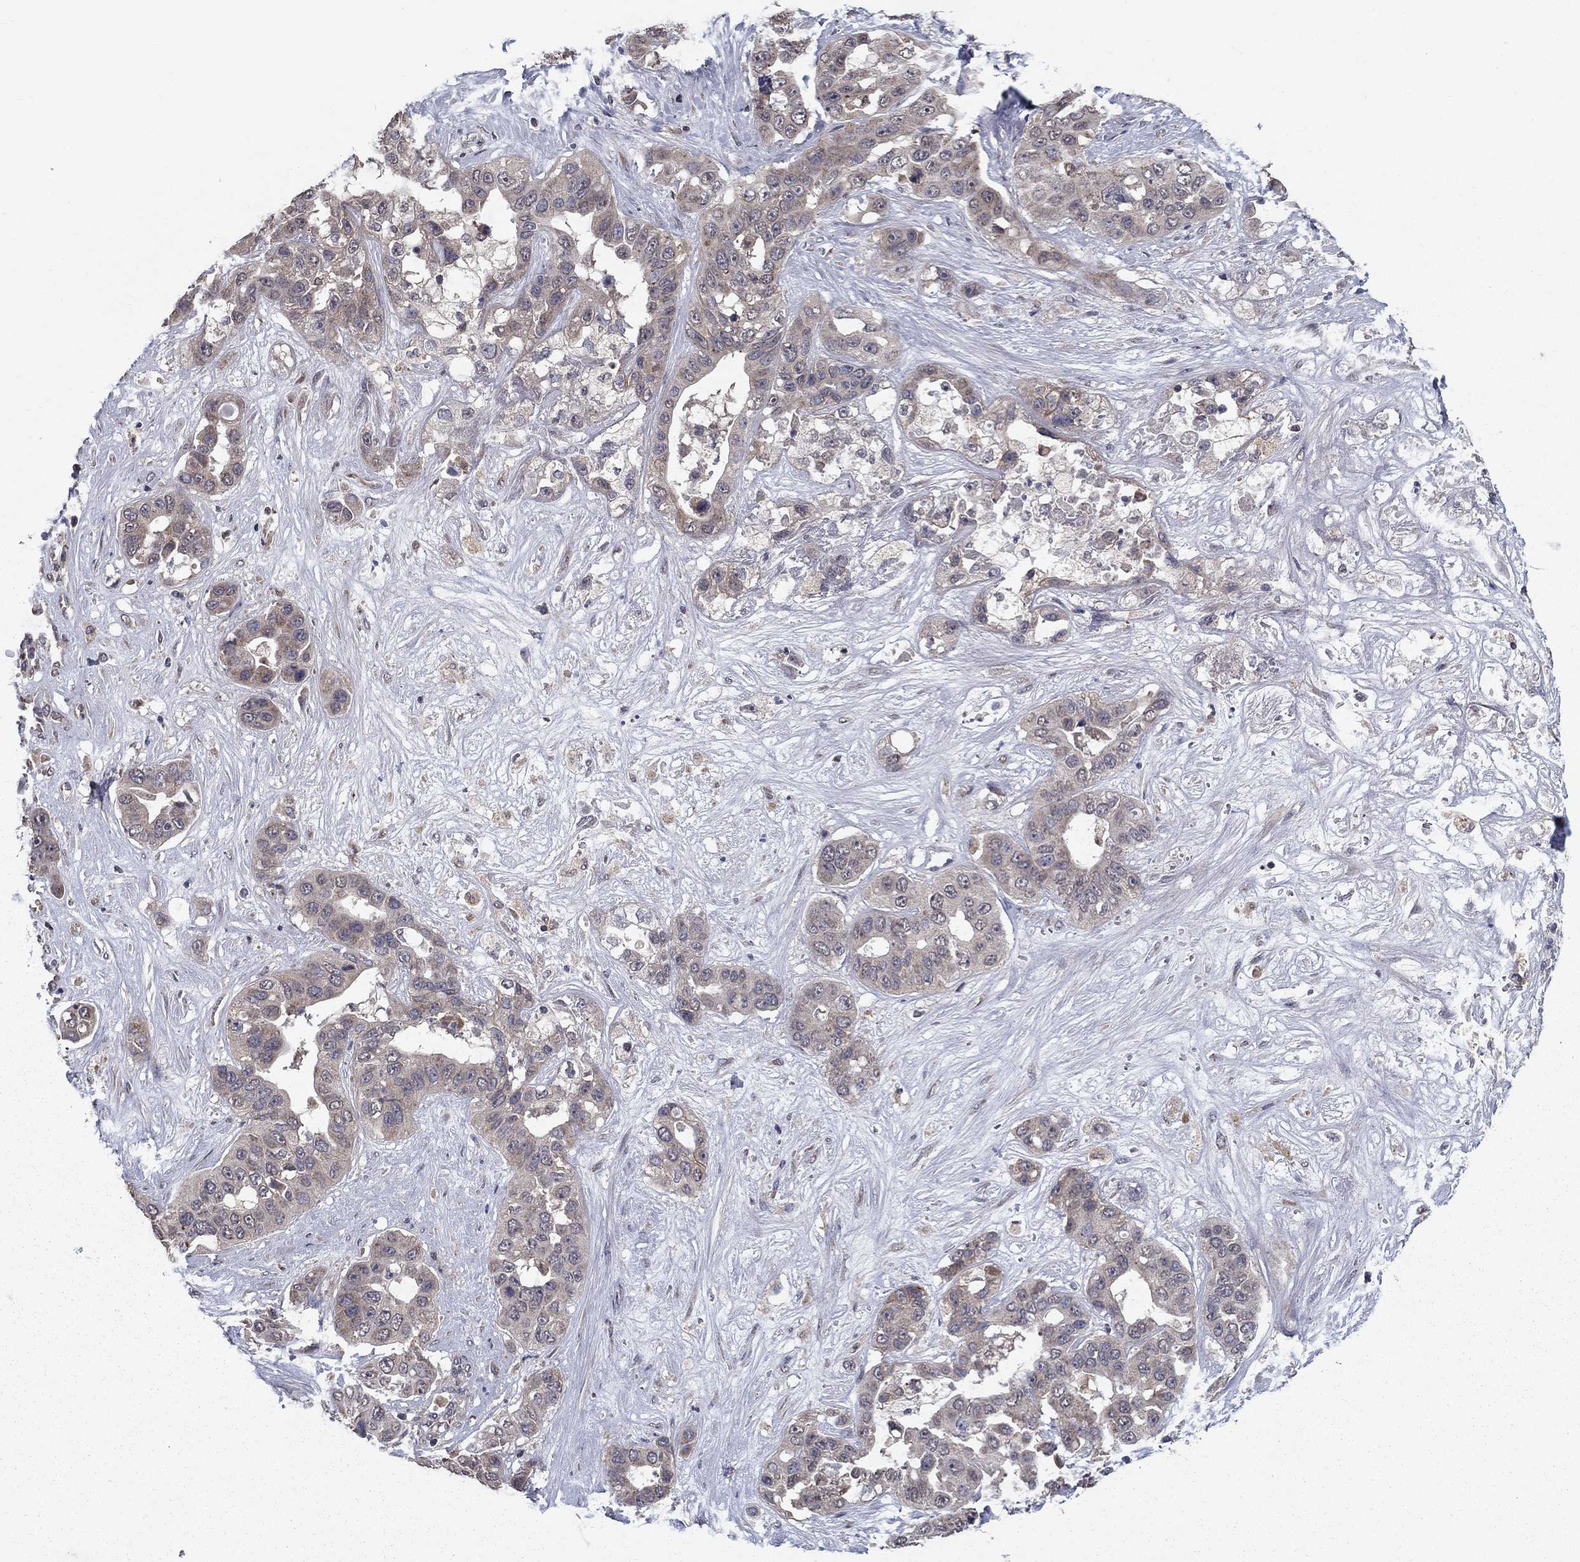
{"staining": {"intensity": "negative", "quantity": "none", "location": "none"}, "tissue": "liver cancer", "cell_type": "Tumor cells", "image_type": "cancer", "snomed": [{"axis": "morphology", "description": "Cholangiocarcinoma"}, {"axis": "topography", "description": "Liver"}], "caption": "Protein analysis of liver cancer exhibits no significant staining in tumor cells.", "gene": "SLC2A13", "patient": {"sex": "female", "age": 52}}